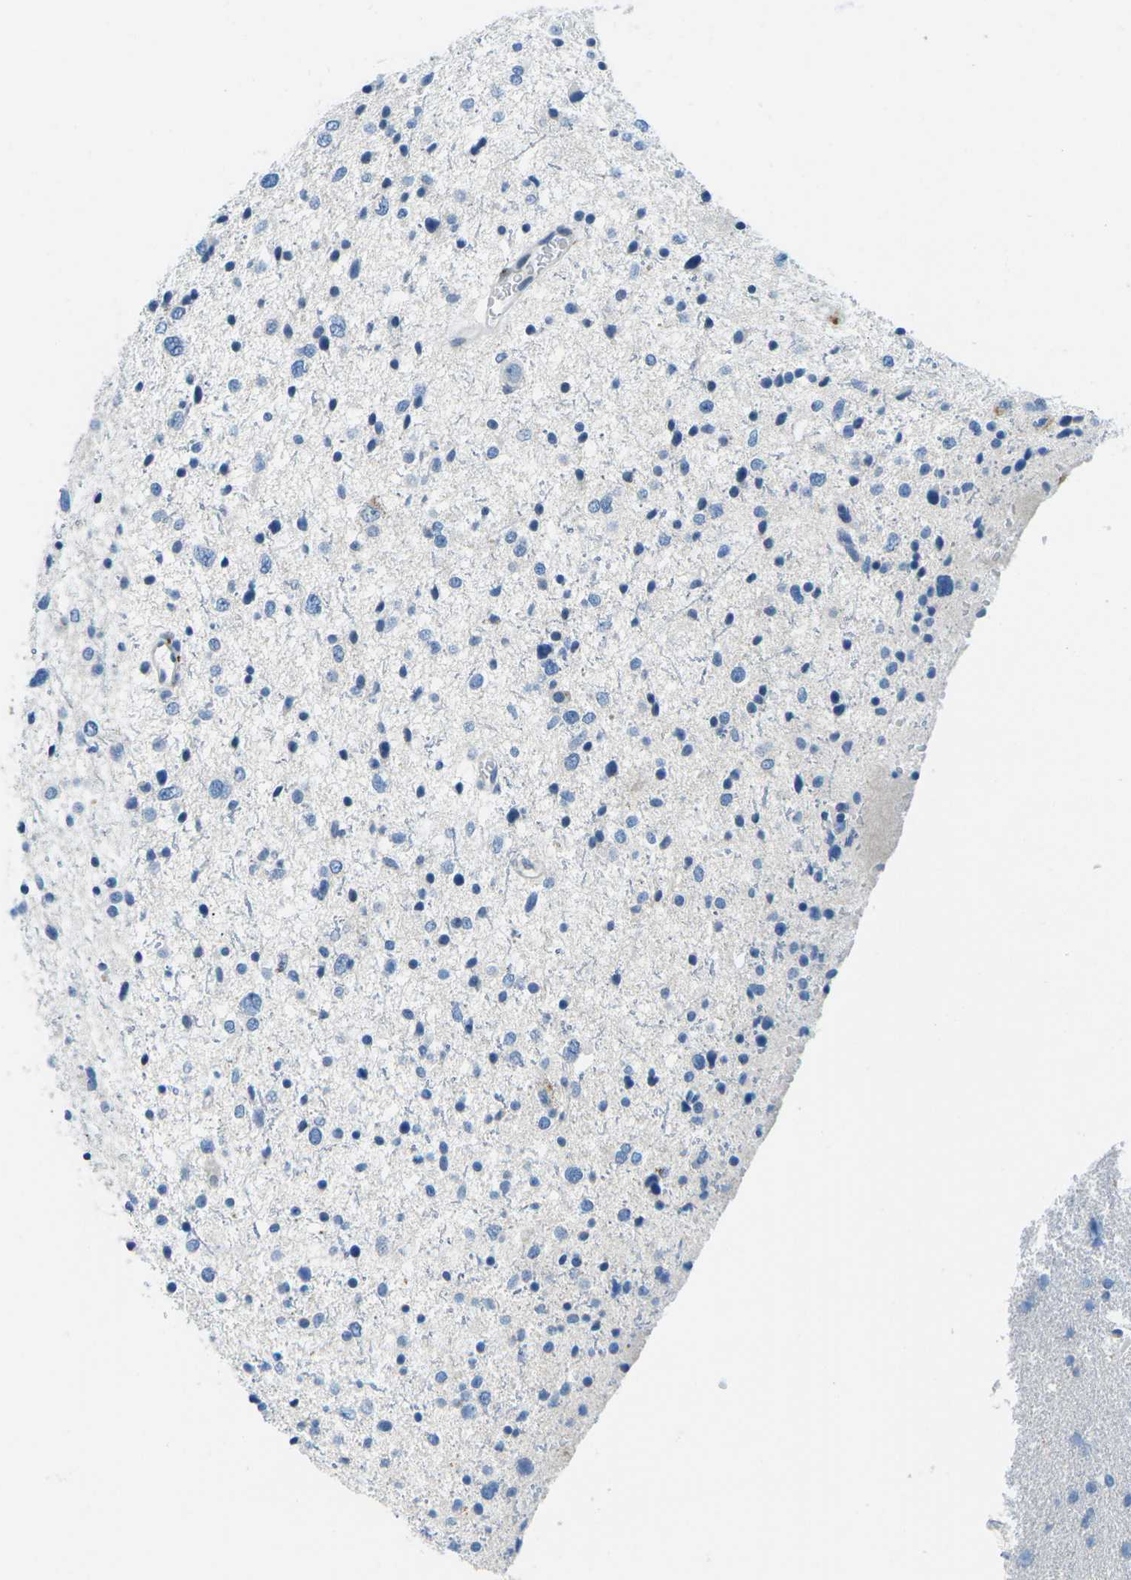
{"staining": {"intensity": "negative", "quantity": "none", "location": "none"}, "tissue": "glioma", "cell_type": "Tumor cells", "image_type": "cancer", "snomed": [{"axis": "morphology", "description": "Glioma, malignant, Low grade"}, {"axis": "topography", "description": "Brain"}], "caption": "Immunohistochemical staining of low-grade glioma (malignant) reveals no significant staining in tumor cells. (IHC, brightfield microscopy, high magnification).", "gene": "CFB", "patient": {"sex": "female", "age": 37}}